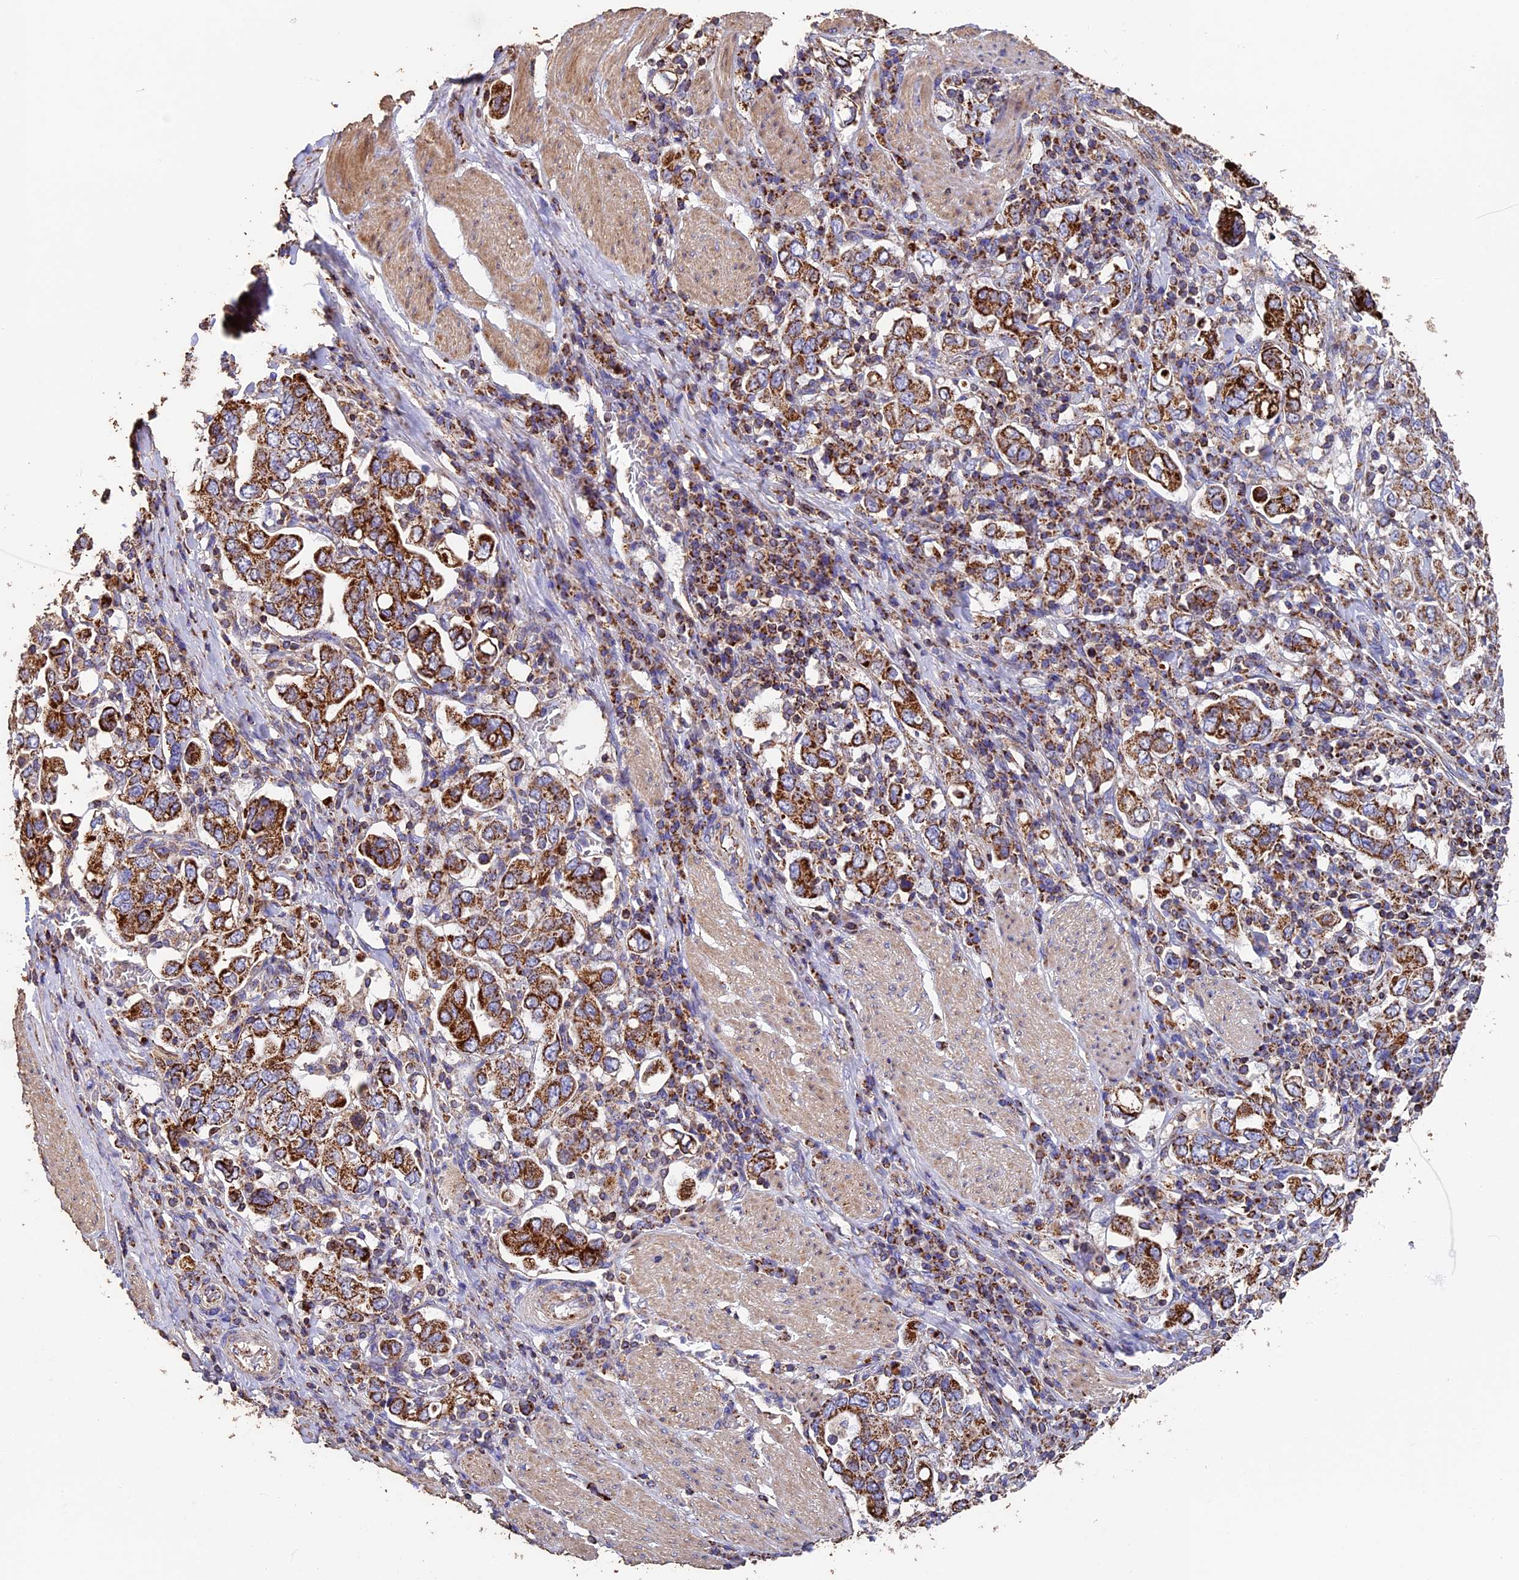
{"staining": {"intensity": "strong", "quantity": ">75%", "location": "cytoplasmic/membranous"}, "tissue": "stomach cancer", "cell_type": "Tumor cells", "image_type": "cancer", "snomed": [{"axis": "morphology", "description": "Adenocarcinoma, NOS"}, {"axis": "topography", "description": "Stomach, upper"}], "caption": "Immunohistochemistry (DAB) staining of stomach adenocarcinoma shows strong cytoplasmic/membranous protein positivity in approximately >75% of tumor cells.", "gene": "ADAT1", "patient": {"sex": "male", "age": 62}}